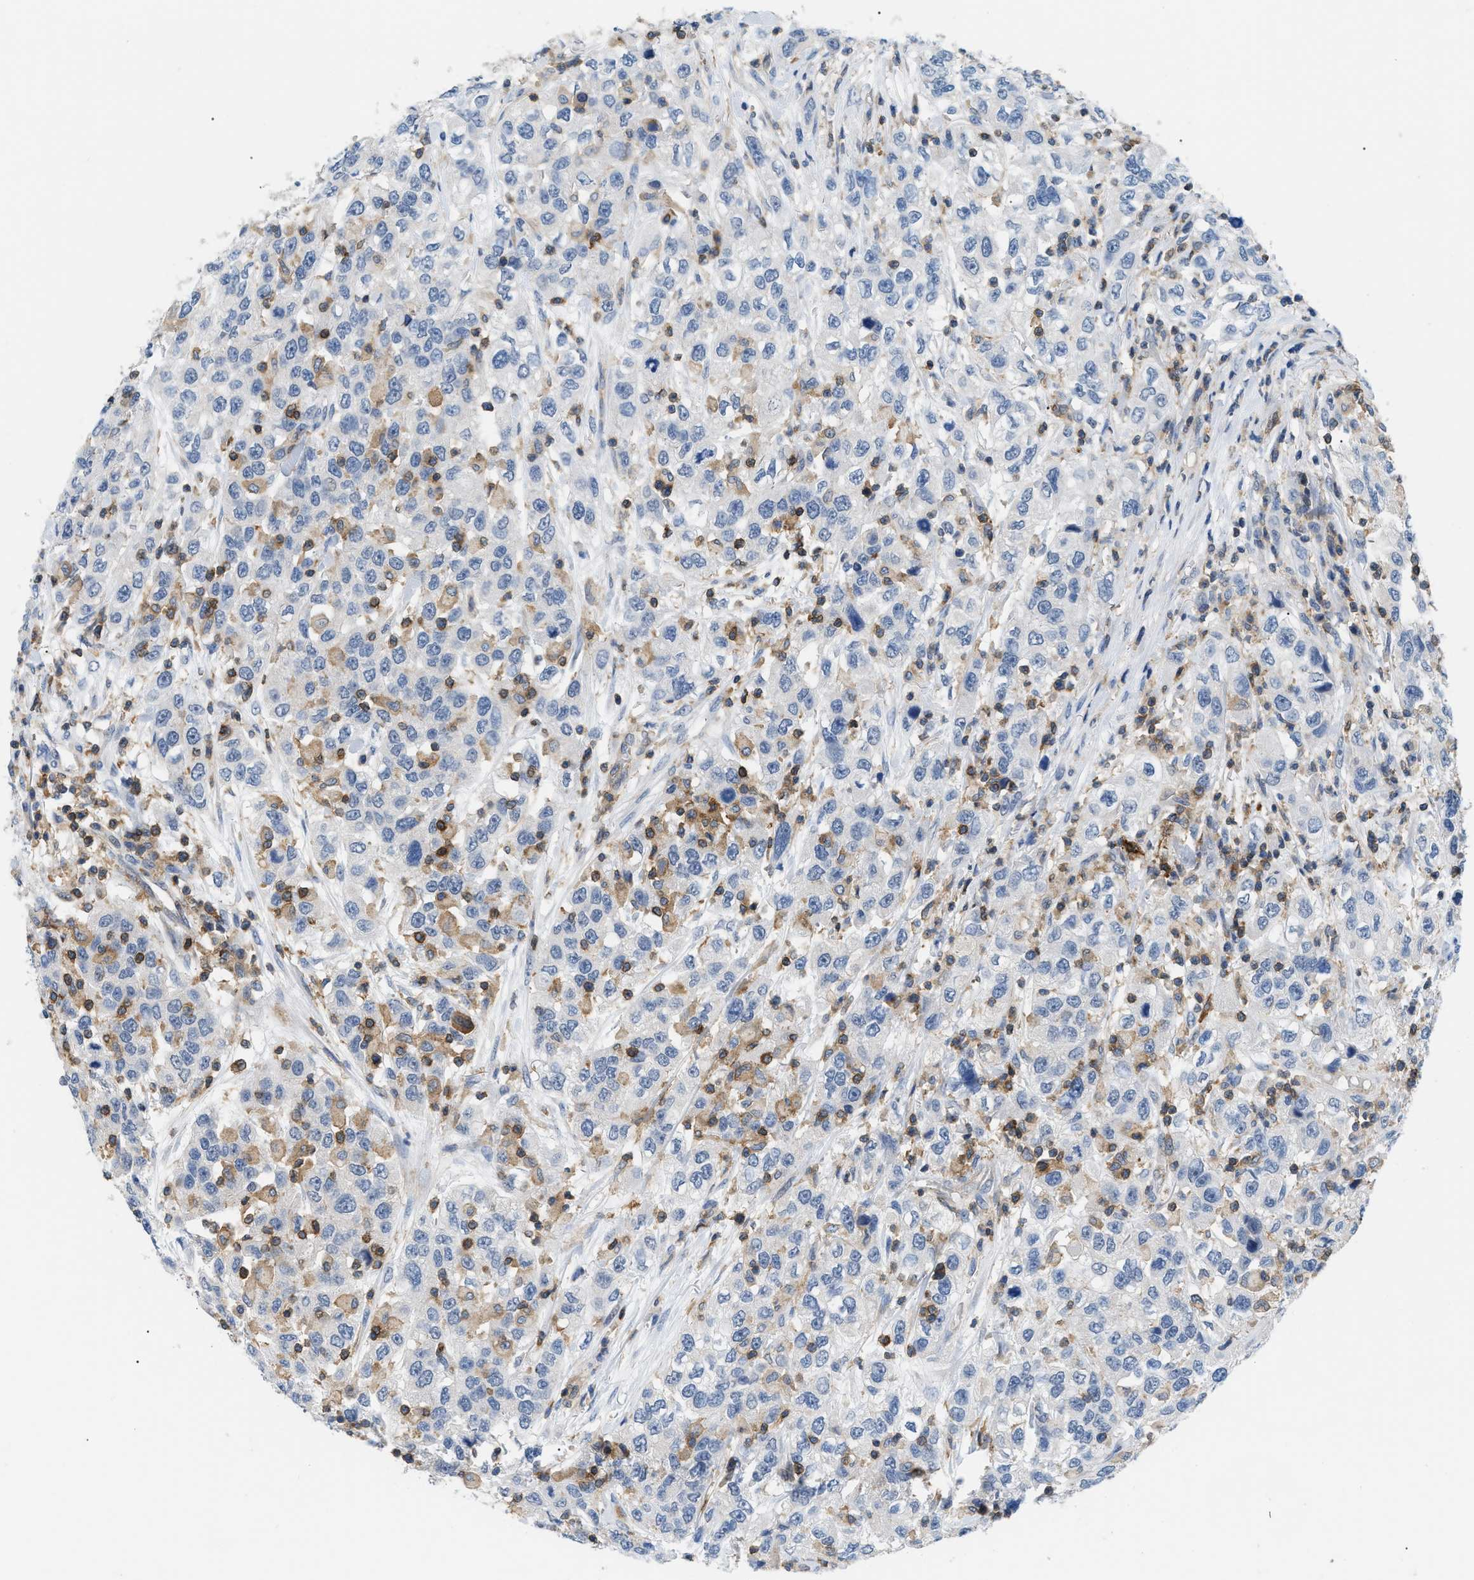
{"staining": {"intensity": "negative", "quantity": "none", "location": "none"}, "tissue": "urothelial cancer", "cell_type": "Tumor cells", "image_type": "cancer", "snomed": [{"axis": "morphology", "description": "Urothelial carcinoma, High grade"}, {"axis": "topography", "description": "Urinary bladder"}], "caption": "An image of high-grade urothelial carcinoma stained for a protein displays no brown staining in tumor cells.", "gene": "INPP5D", "patient": {"sex": "female", "age": 80}}